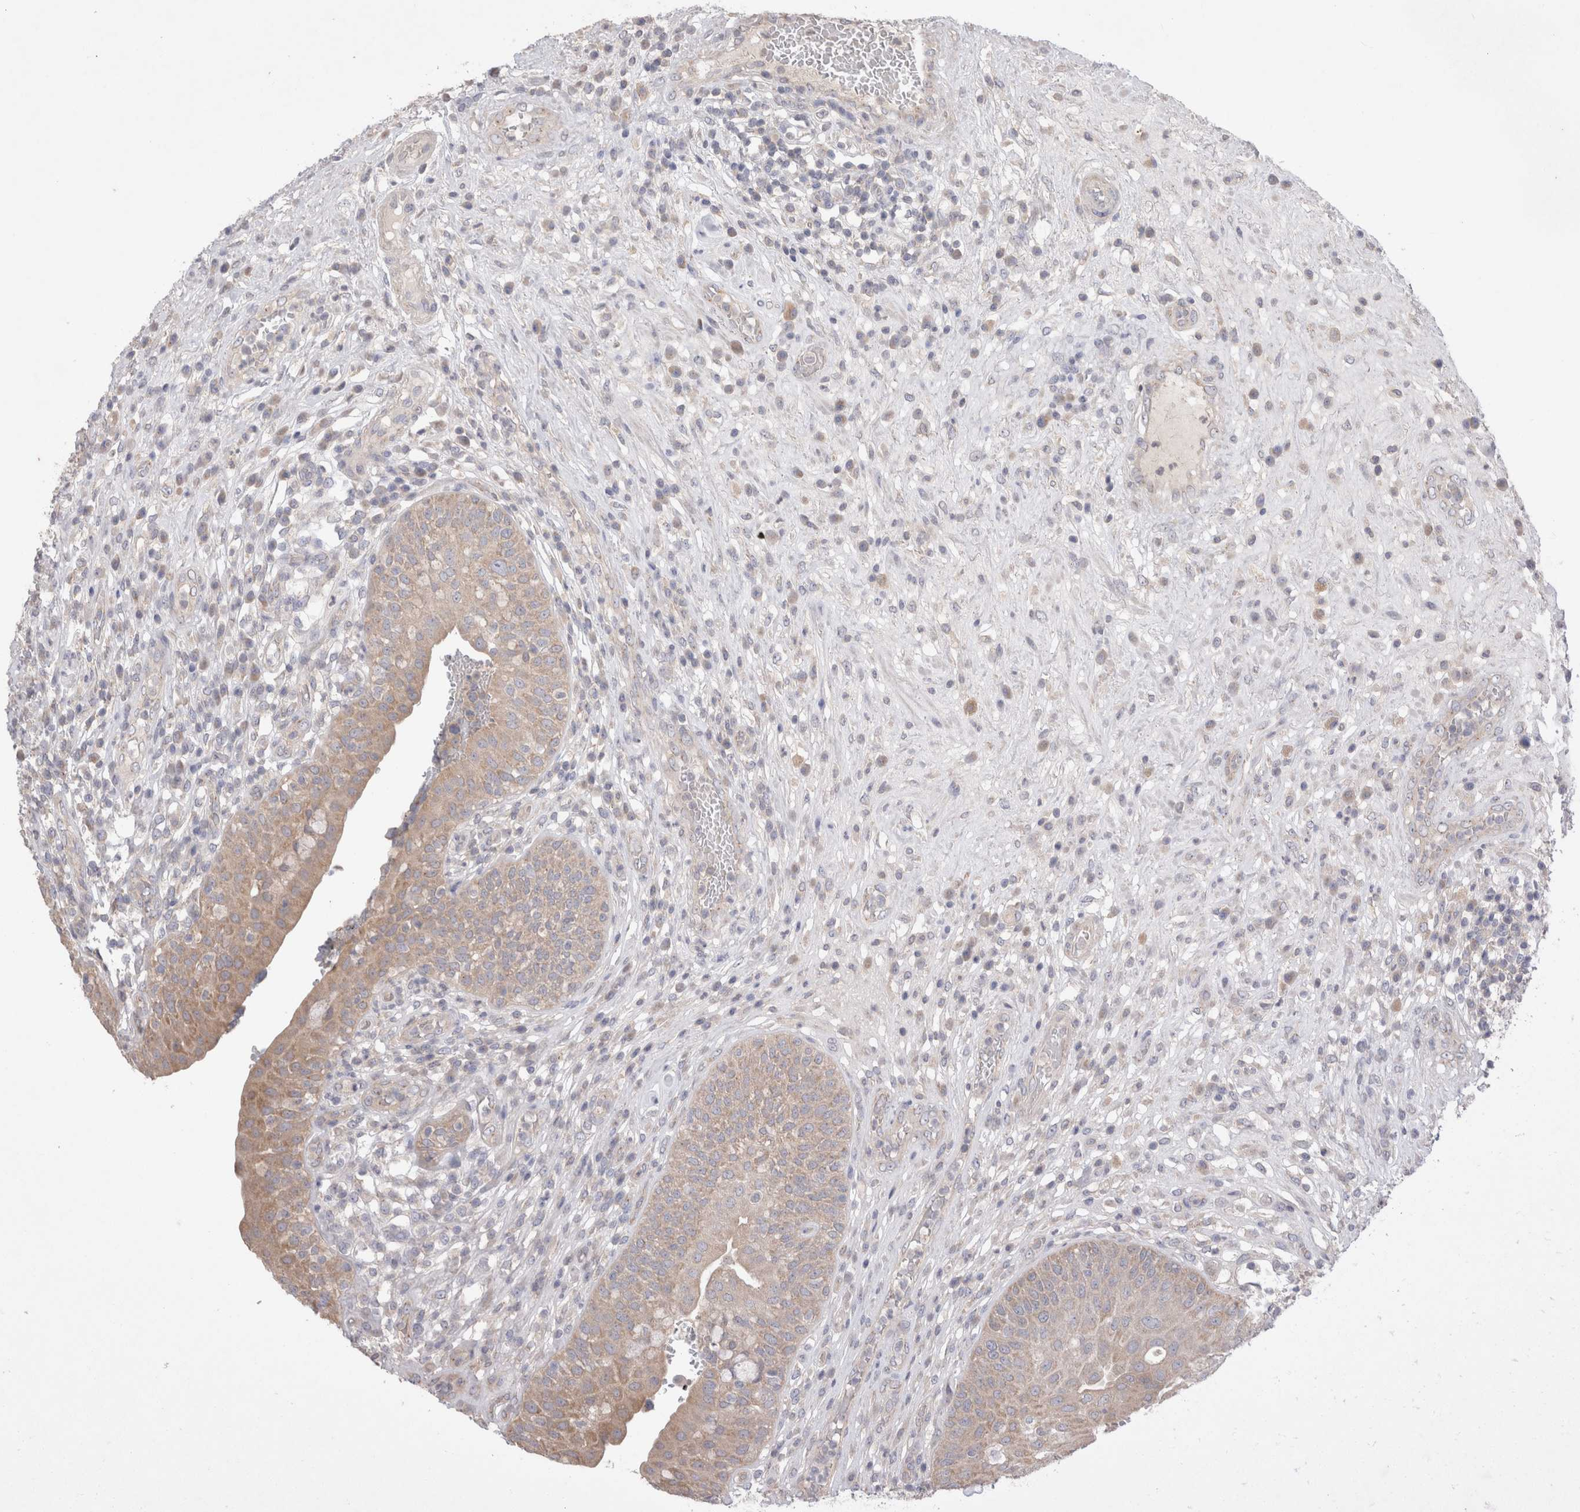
{"staining": {"intensity": "weak", "quantity": ">75%", "location": "cytoplasmic/membranous"}, "tissue": "urinary bladder", "cell_type": "Urothelial cells", "image_type": "normal", "snomed": [{"axis": "morphology", "description": "Normal tissue, NOS"}, {"axis": "topography", "description": "Urinary bladder"}], "caption": "The immunohistochemical stain labels weak cytoplasmic/membranous expression in urothelial cells of benign urinary bladder.", "gene": "IFT74", "patient": {"sex": "female", "age": 62}}